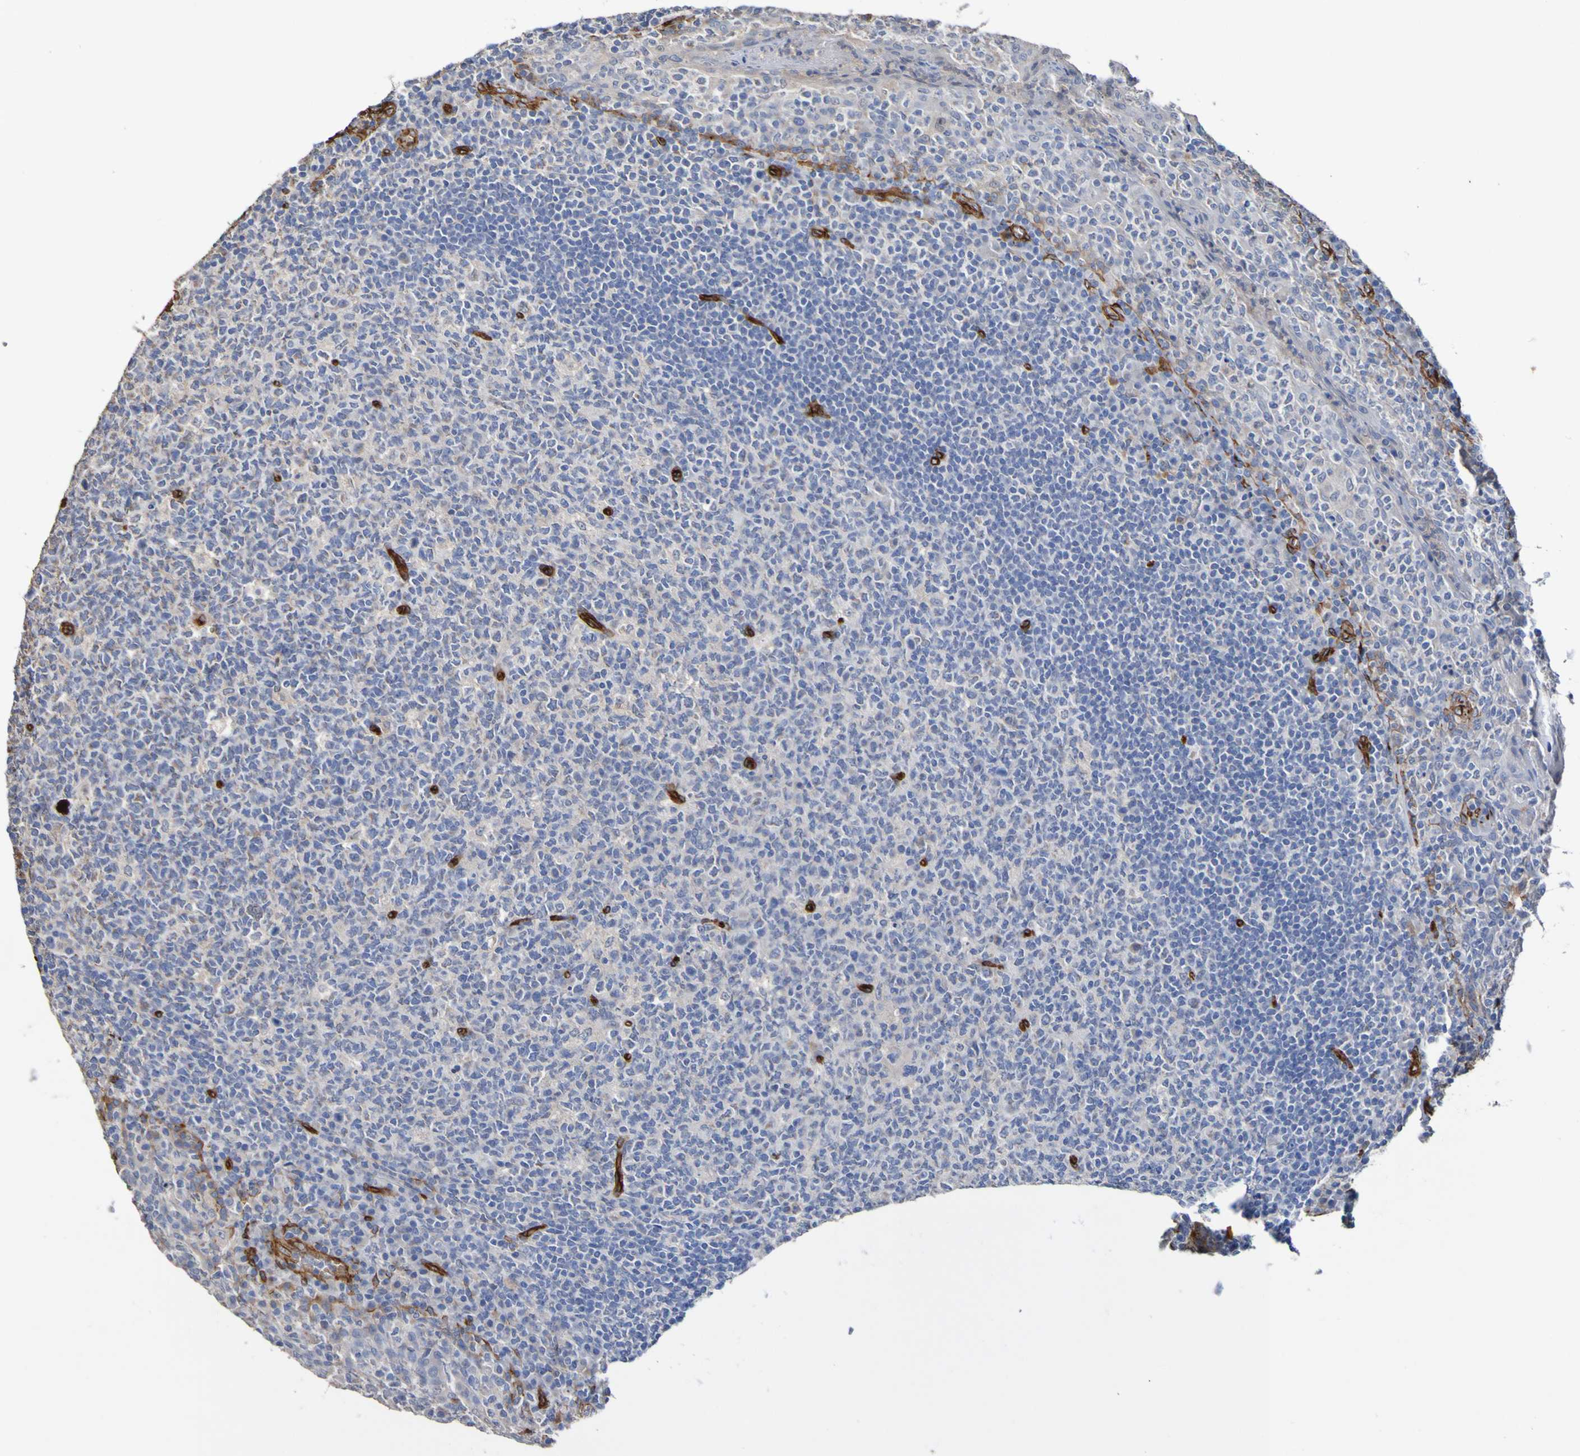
{"staining": {"intensity": "negative", "quantity": "none", "location": "none"}, "tissue": "tonsil", "cell_type": "Germinal center cells", "image_type": "normal", "snomed": [{"axis": "morphology", "description": "Normal tissue, NOS"}, {"axis": "topography", "description": "Tonsil"}], "caption": "Germinal center cells are negative for protein expression in unremarkable human tonsil. The staining was performed using DAB (3,3'-diaminobenzidine) to visualize the protein expression in brown, while the nuclei were stained in blue with hematoxylin (Magnification: 20x).", "gene": "ELMOD3", "patient": {"sex": "male", "age": 17}}